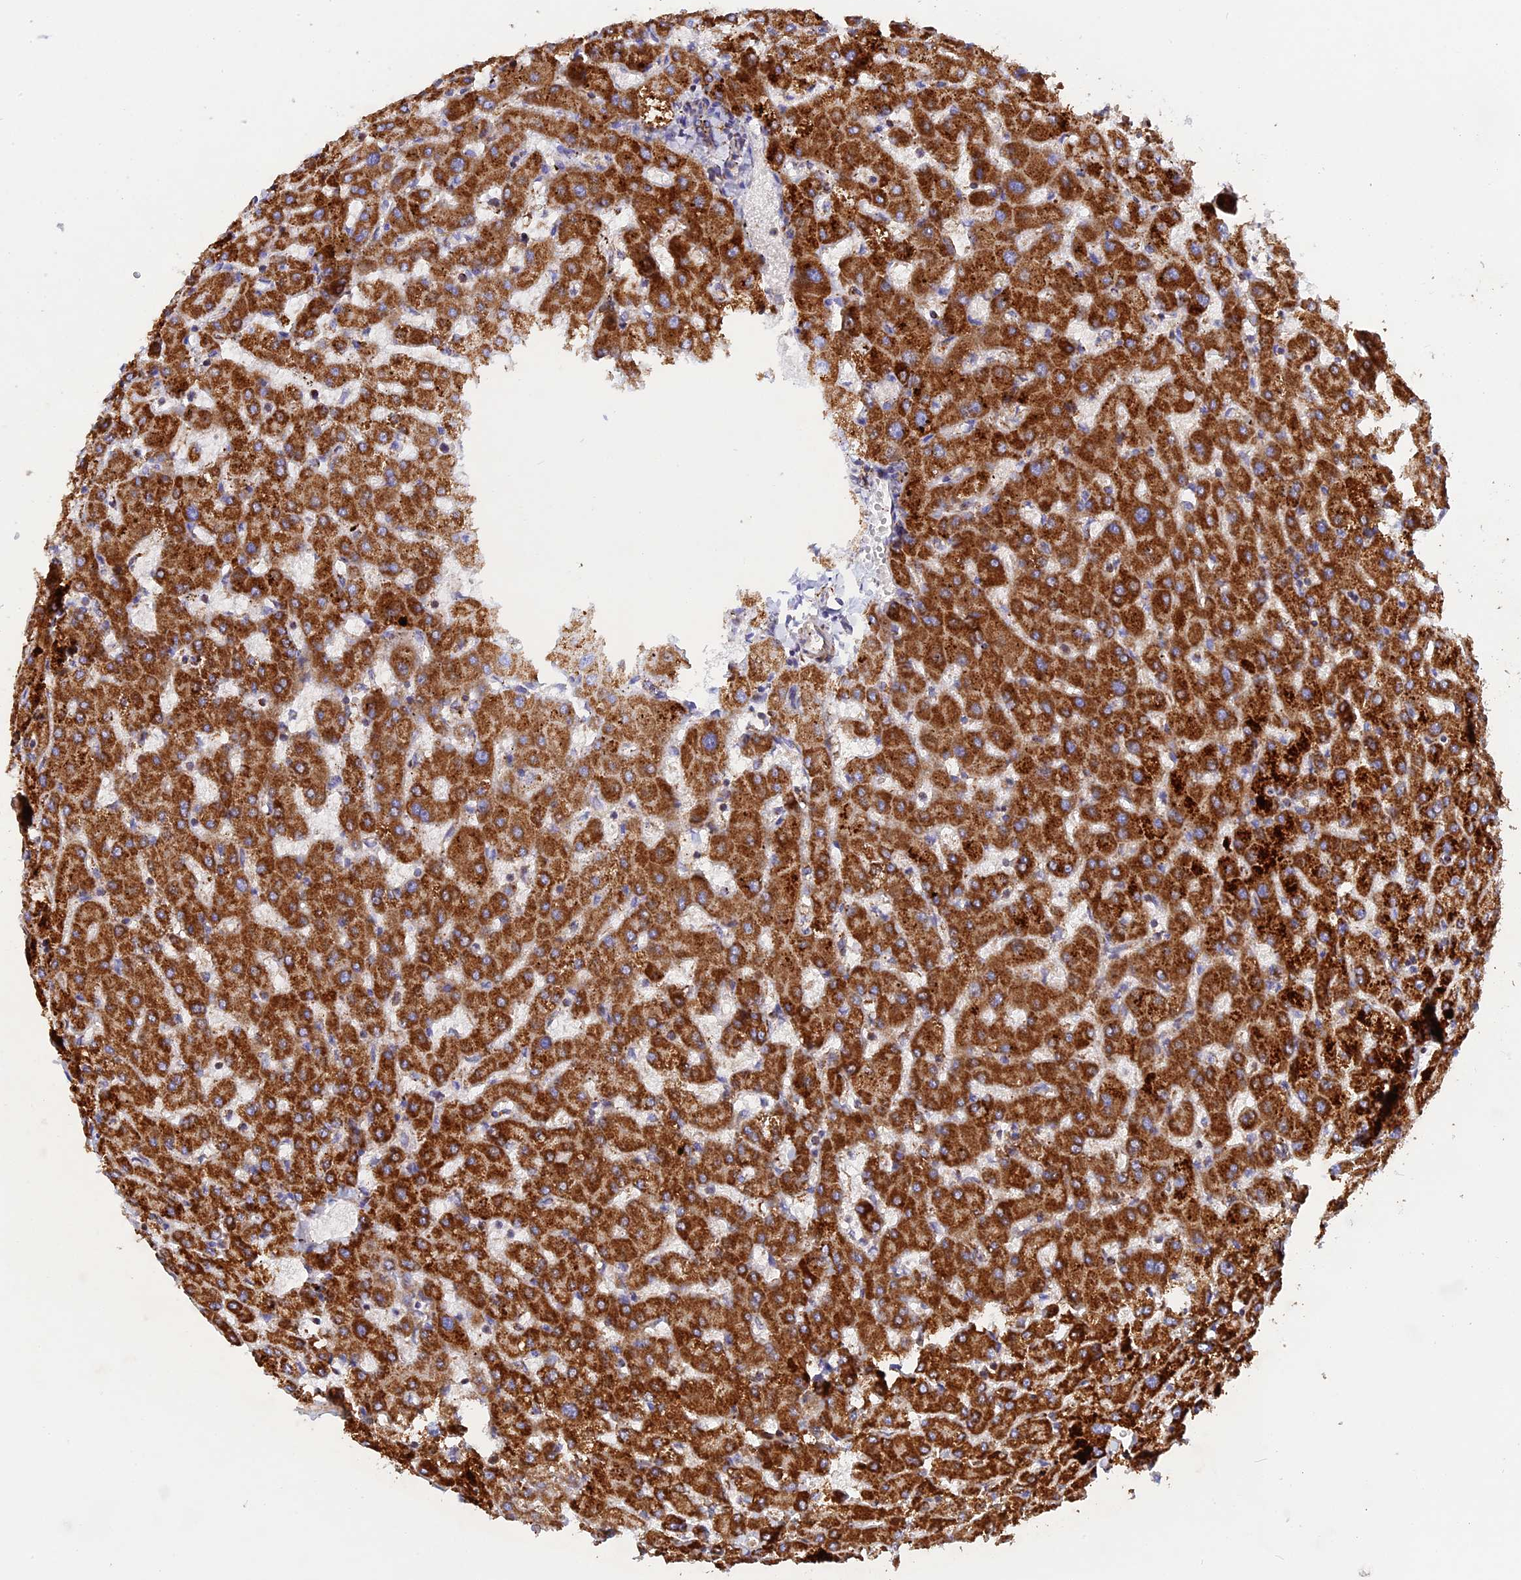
{"staining": {"intensity": "moderate", "quantity": ">75%", "location": "cytoplasmic/membranous"}, "tissue": "liver", "cell_type": "Cholangiocytes", "image_type": "normal", "snomed": [{"axis": "morphology", "description": "Normal tissue, NOS"}, {"axis": "topography", "description": "Liver"}], "caption": "The image demonstrates immunohistochemical staining of benign liver. There is moderate cytoplasmic/membranous staining is appreciated in about >75% of cholangiocytes.", "gene": "UQCRB", "patient": {"sex": "female", "age": 63}}